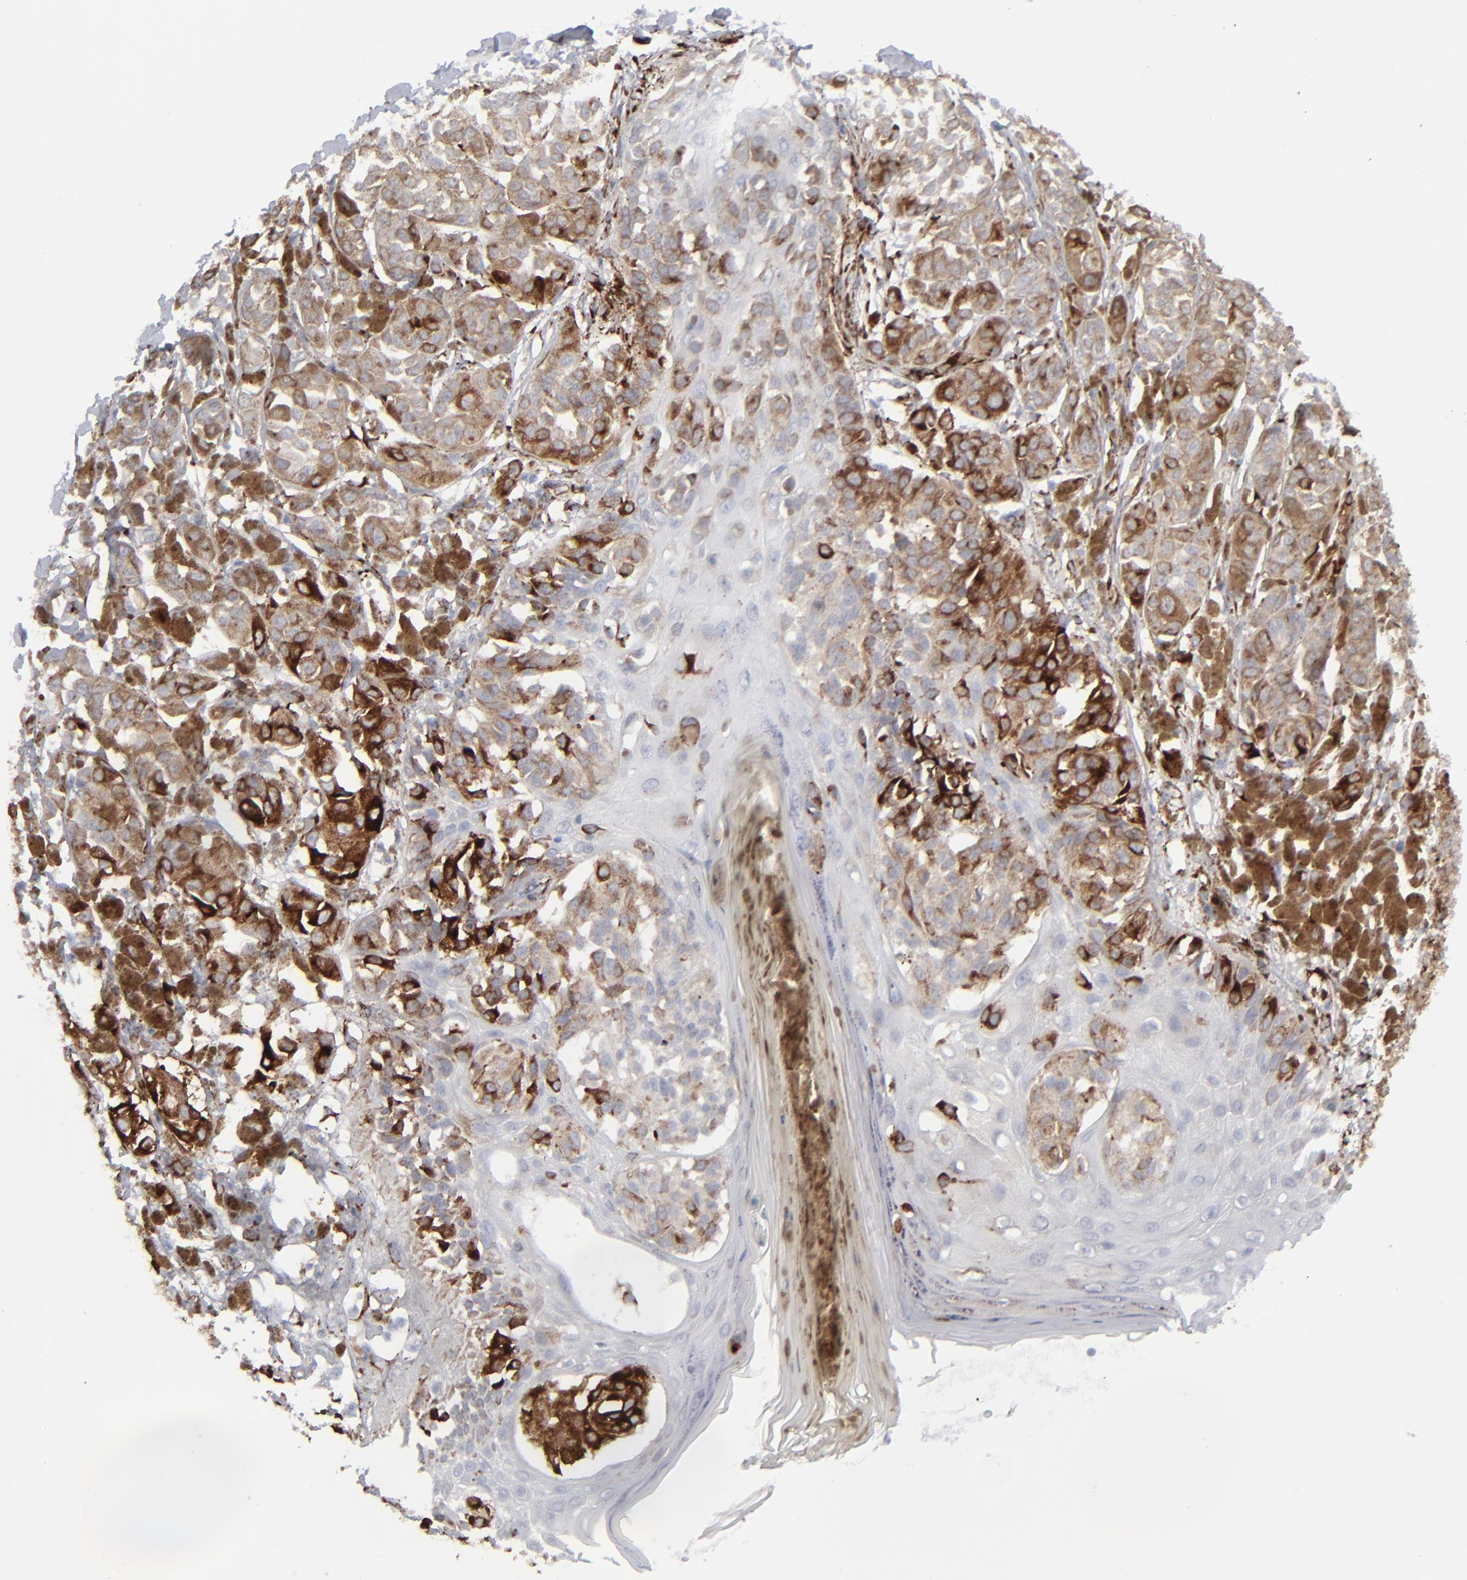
{"staining": {"intensity": "moderate", "quantity": ">75%", "location": "cytoplasmic/membranous"}, "tissue": "melanoma", "cell_type": "Tumor cells", "image_type": "cancer", "snomed": [{"axis": "morphology", "description": "Malignant melanoma, NOS"}, {"axis": "topography", "description": "Skin"}], "caption": "A brown stain labels moderate cytoplasmic/membranous positivity of a protein in melanoma tumor cells.", "gene": "SPARC", "patient": {"sex": "male", "age": 76}}